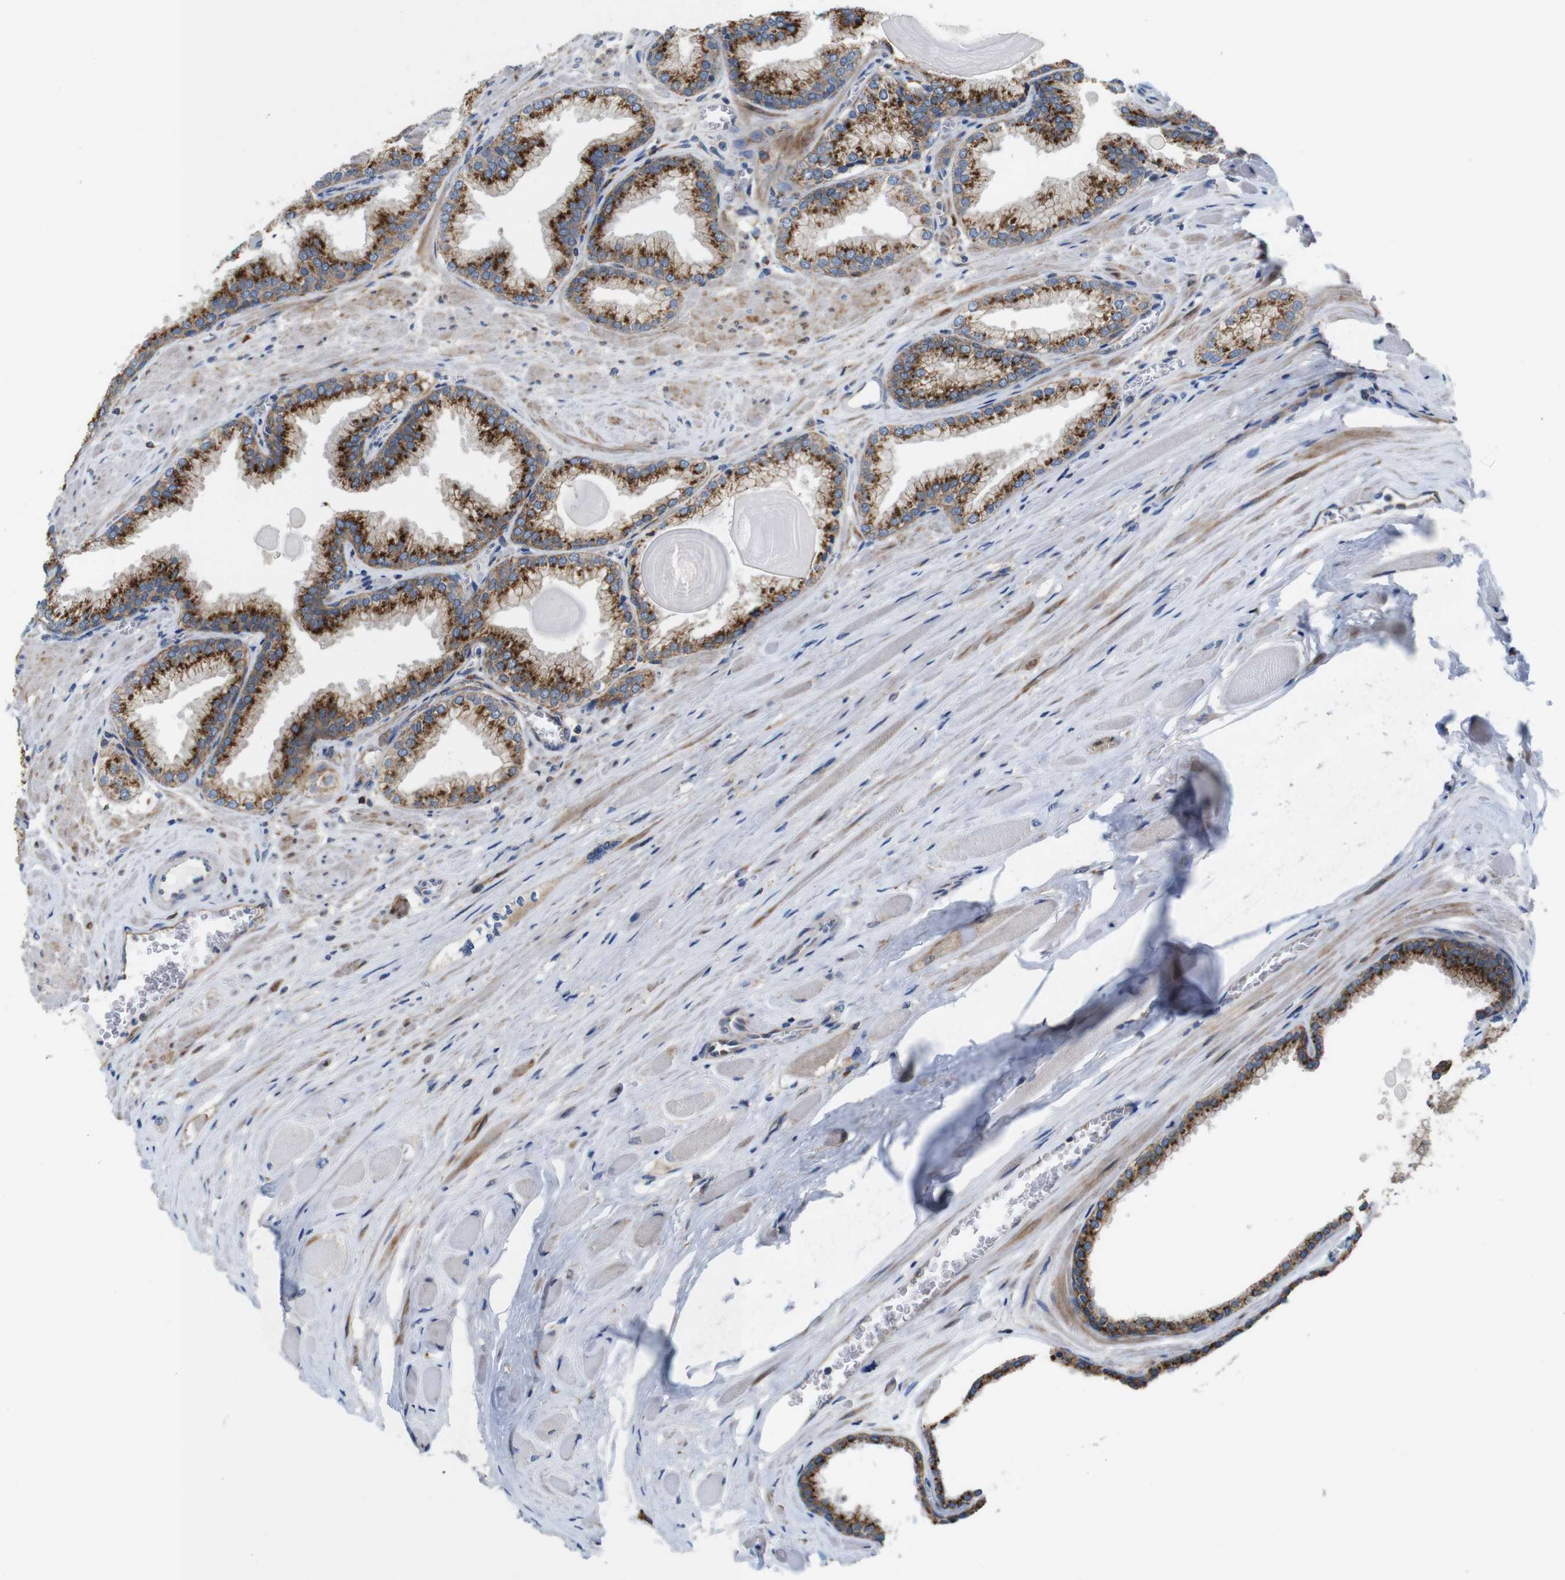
{"staining": {"intensity": "strong", "quantity": "25%-75%", "location": "cytoplasmic/membranous"}, "tissue": "prostate cancer", "cell_type": "Tumor cells", "image_type": "cancer", "snomed": [{"axis": "morphology", "description": "Adenocarcinoma, Low grade"}, {"axis": "topography", "description": "Prostate"}], "caption": "Tumor cells reveal high levels of strong cytoplasmic/membranous positivity in approximately 25%-75% of cells in human low-grade adenocarcinoma (prostate). The staining is performed using DAB (3,3'-diaminobenzidine) brown chromogen to label protein expression. The nuclei are counter-stained blue using hematoxylin.", "gene": "EFCAB14", "patient": {"sex": "male", "age": 59}}